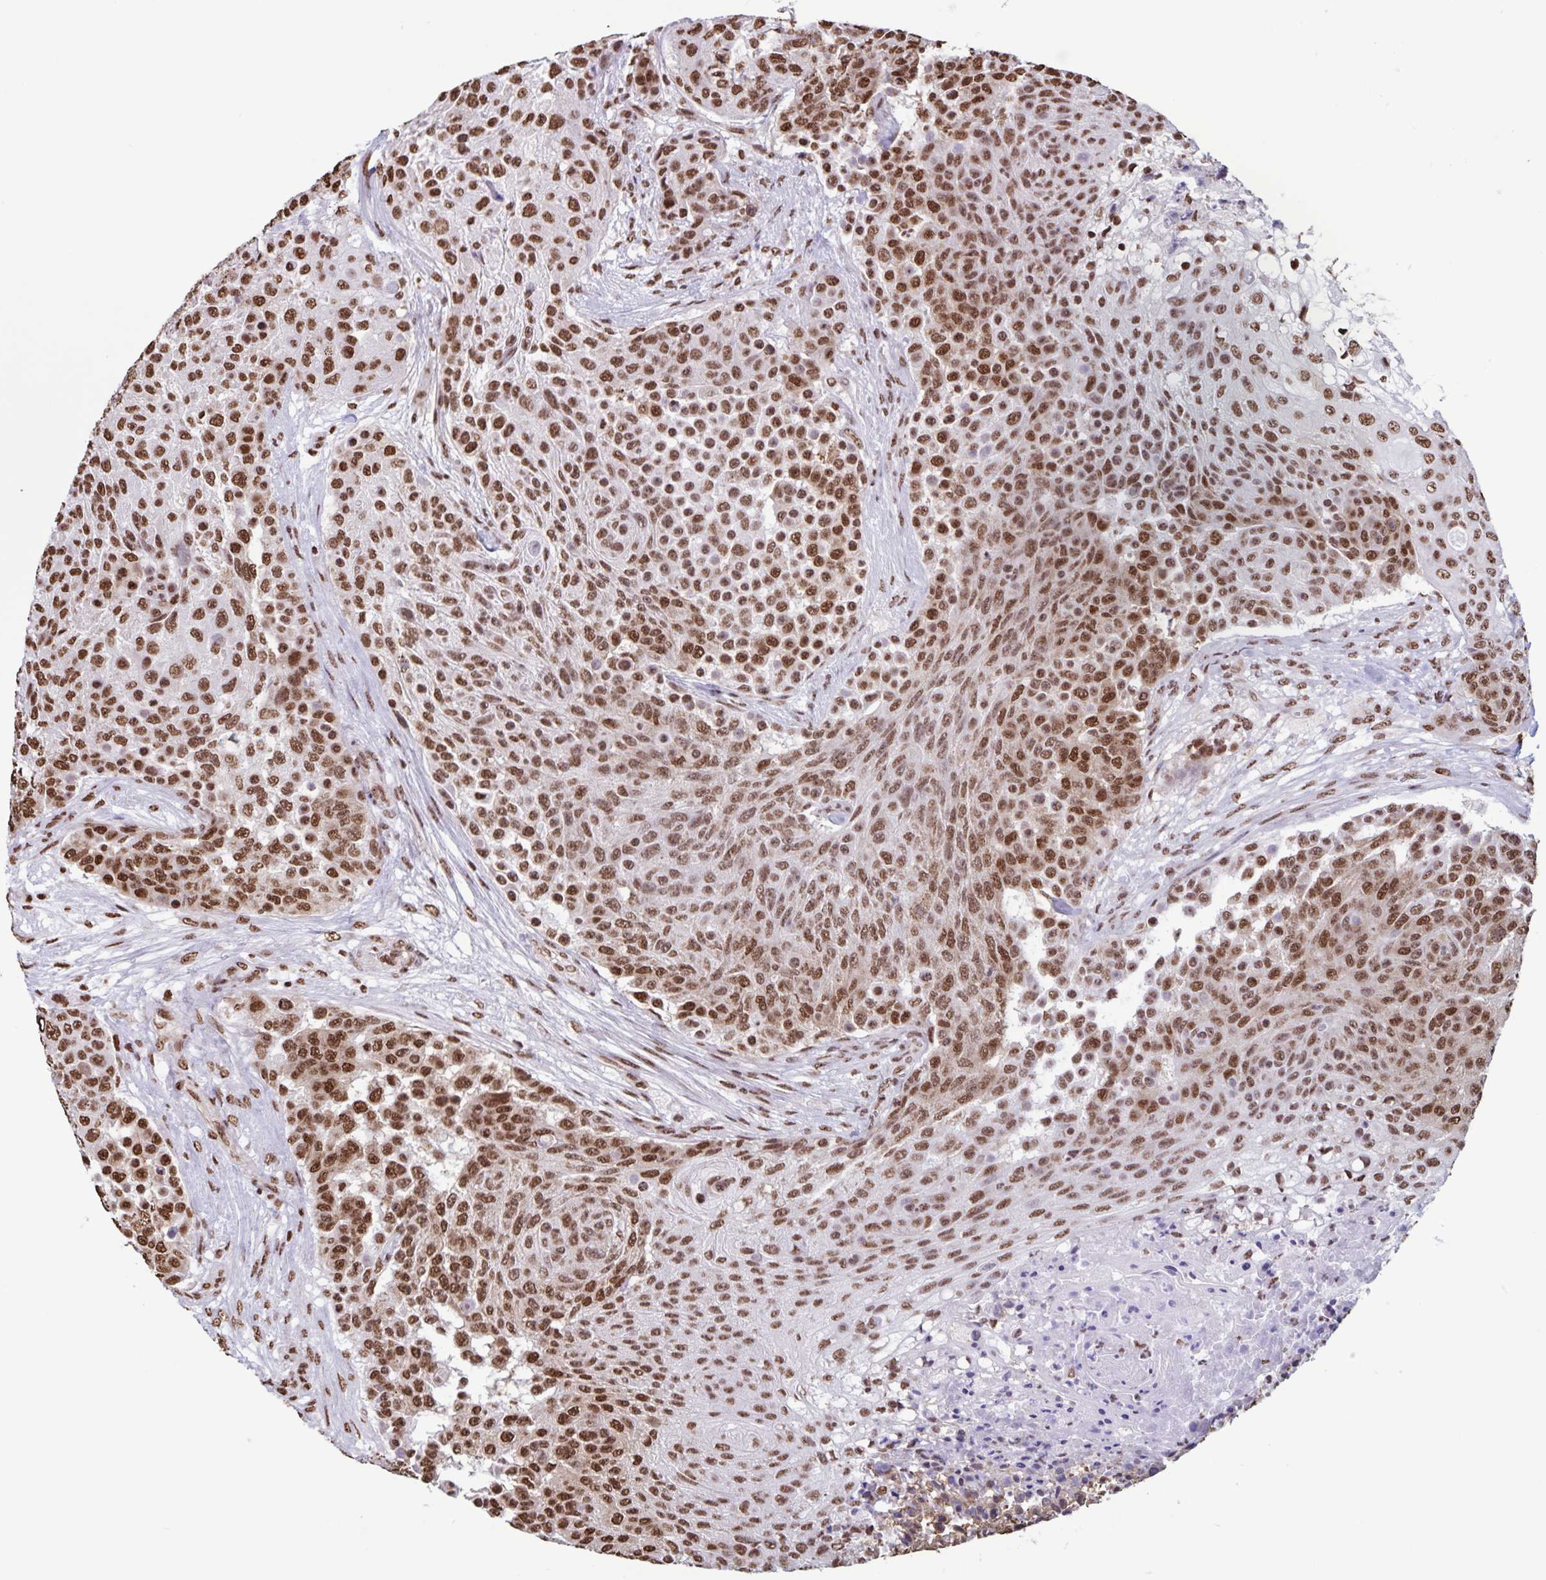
{"staining": {"intensity": "moderate", "quantity": ">75%", "location": "nuclear"}, "tissue": "urothelial cancer", "cell_type": "Tumor cells", "image_type": "cancer", "snomed": [{"axis": "morphology", "description": "Urothelial carcinoma, High grade"}, {"axis": "topography", "description": "Urinary bladder"}], "caption": "High-grade urothelial carcinoma stained for a protein shows moderate nuclear positivity in tumor cells.", "gene": "DUT", "patient": {"sex": "female", "age": 63}}